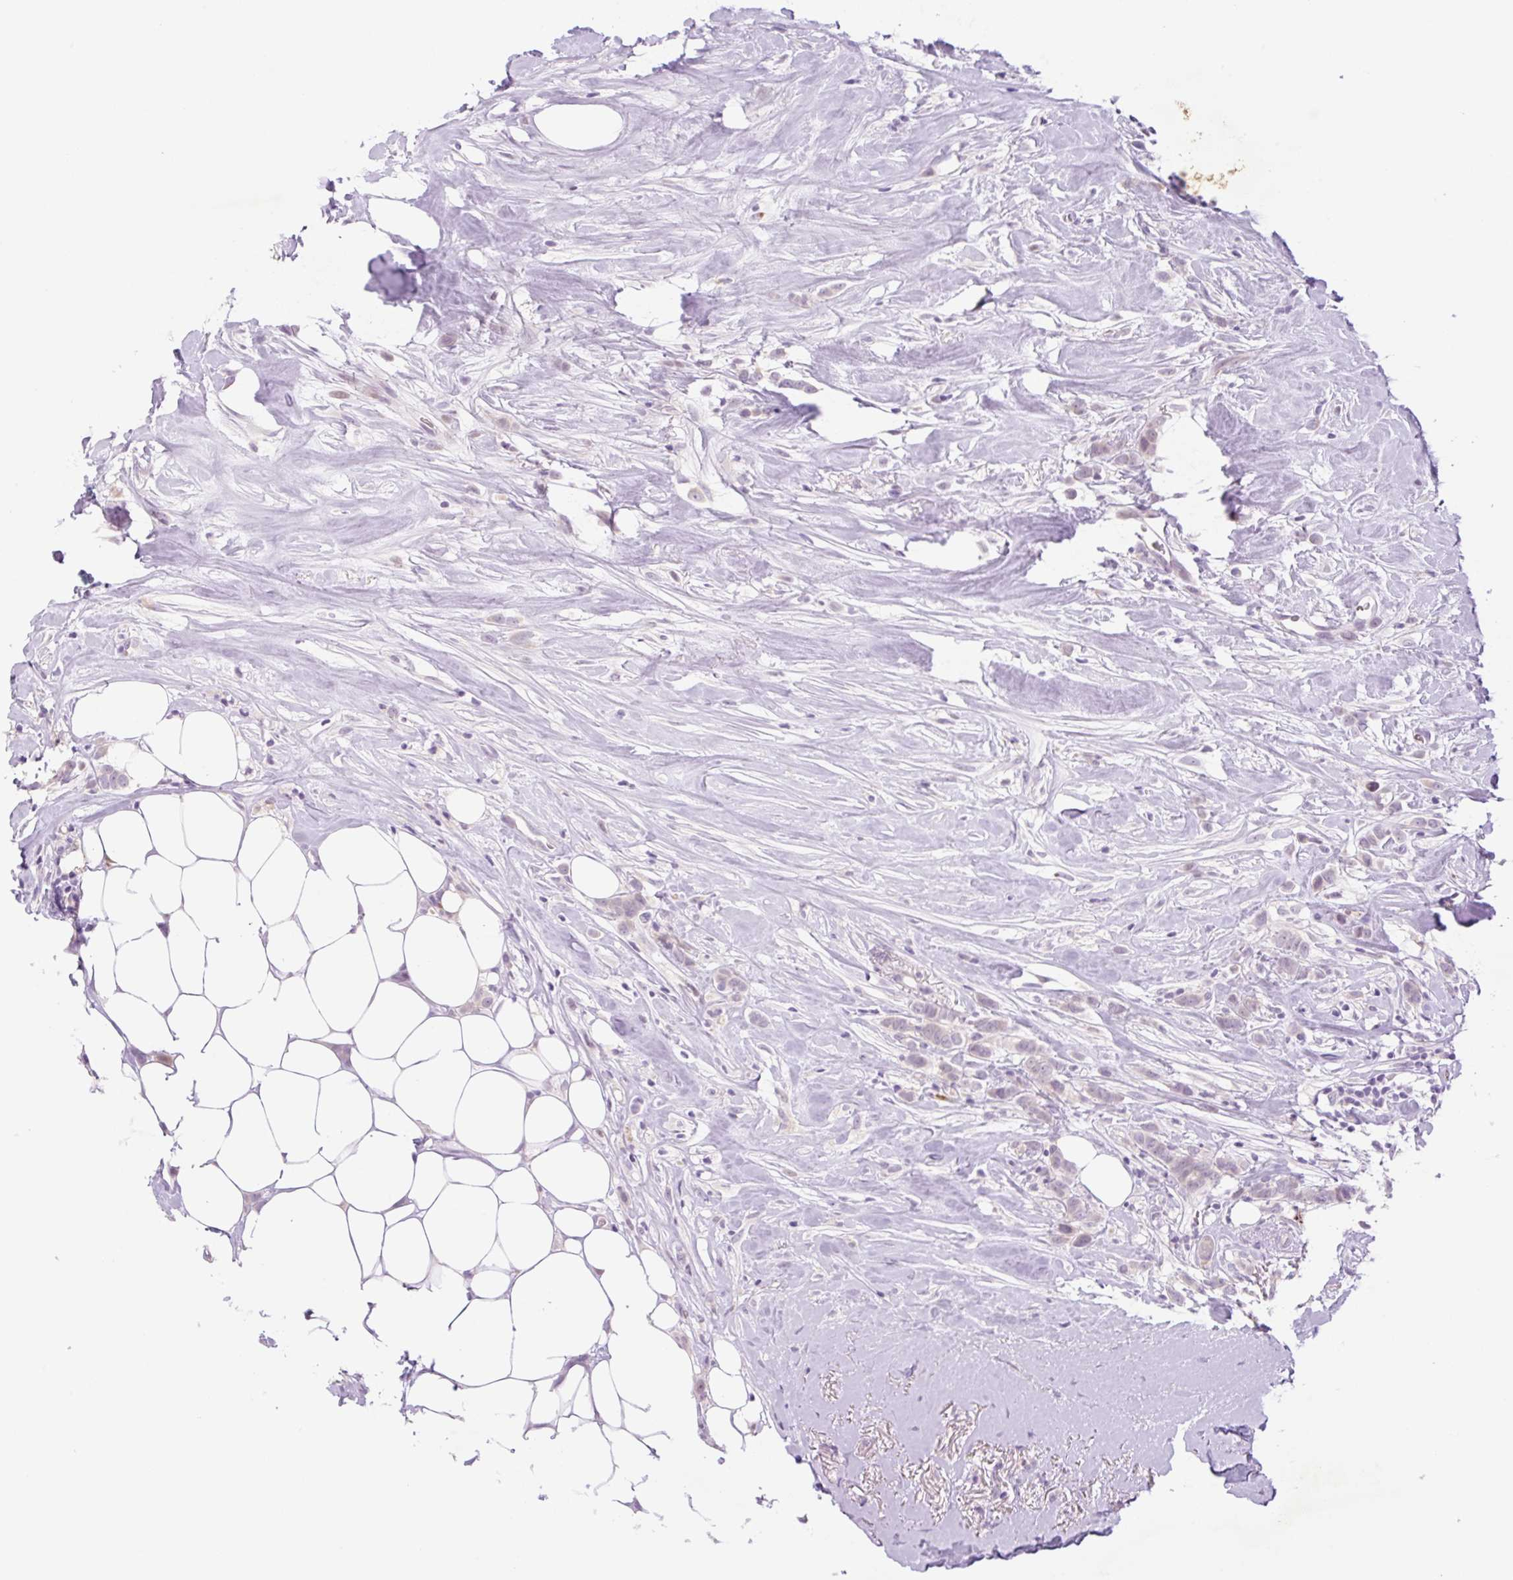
{"staining": {"intensity": "weak", "quantity": "<25%", "location": "cytoplasmic/membranous"}, "tissue": "breast cancer", "cell_type": "Tumor cells", "image_type": "cancer", "snomed": [{"axis": "morphology", "description": "Duct carcinoma"}, {"axis": "topography", "description": "Breast"}], "caption": "A high-resolution photomicrograph shows immunohistochemistry staining of breast infiltrating ductal carcinoma, which exhibits no significant staining in tumor cells.", "gene": "SPRYD4", "patient": {"sex": "female", "age": 80}}